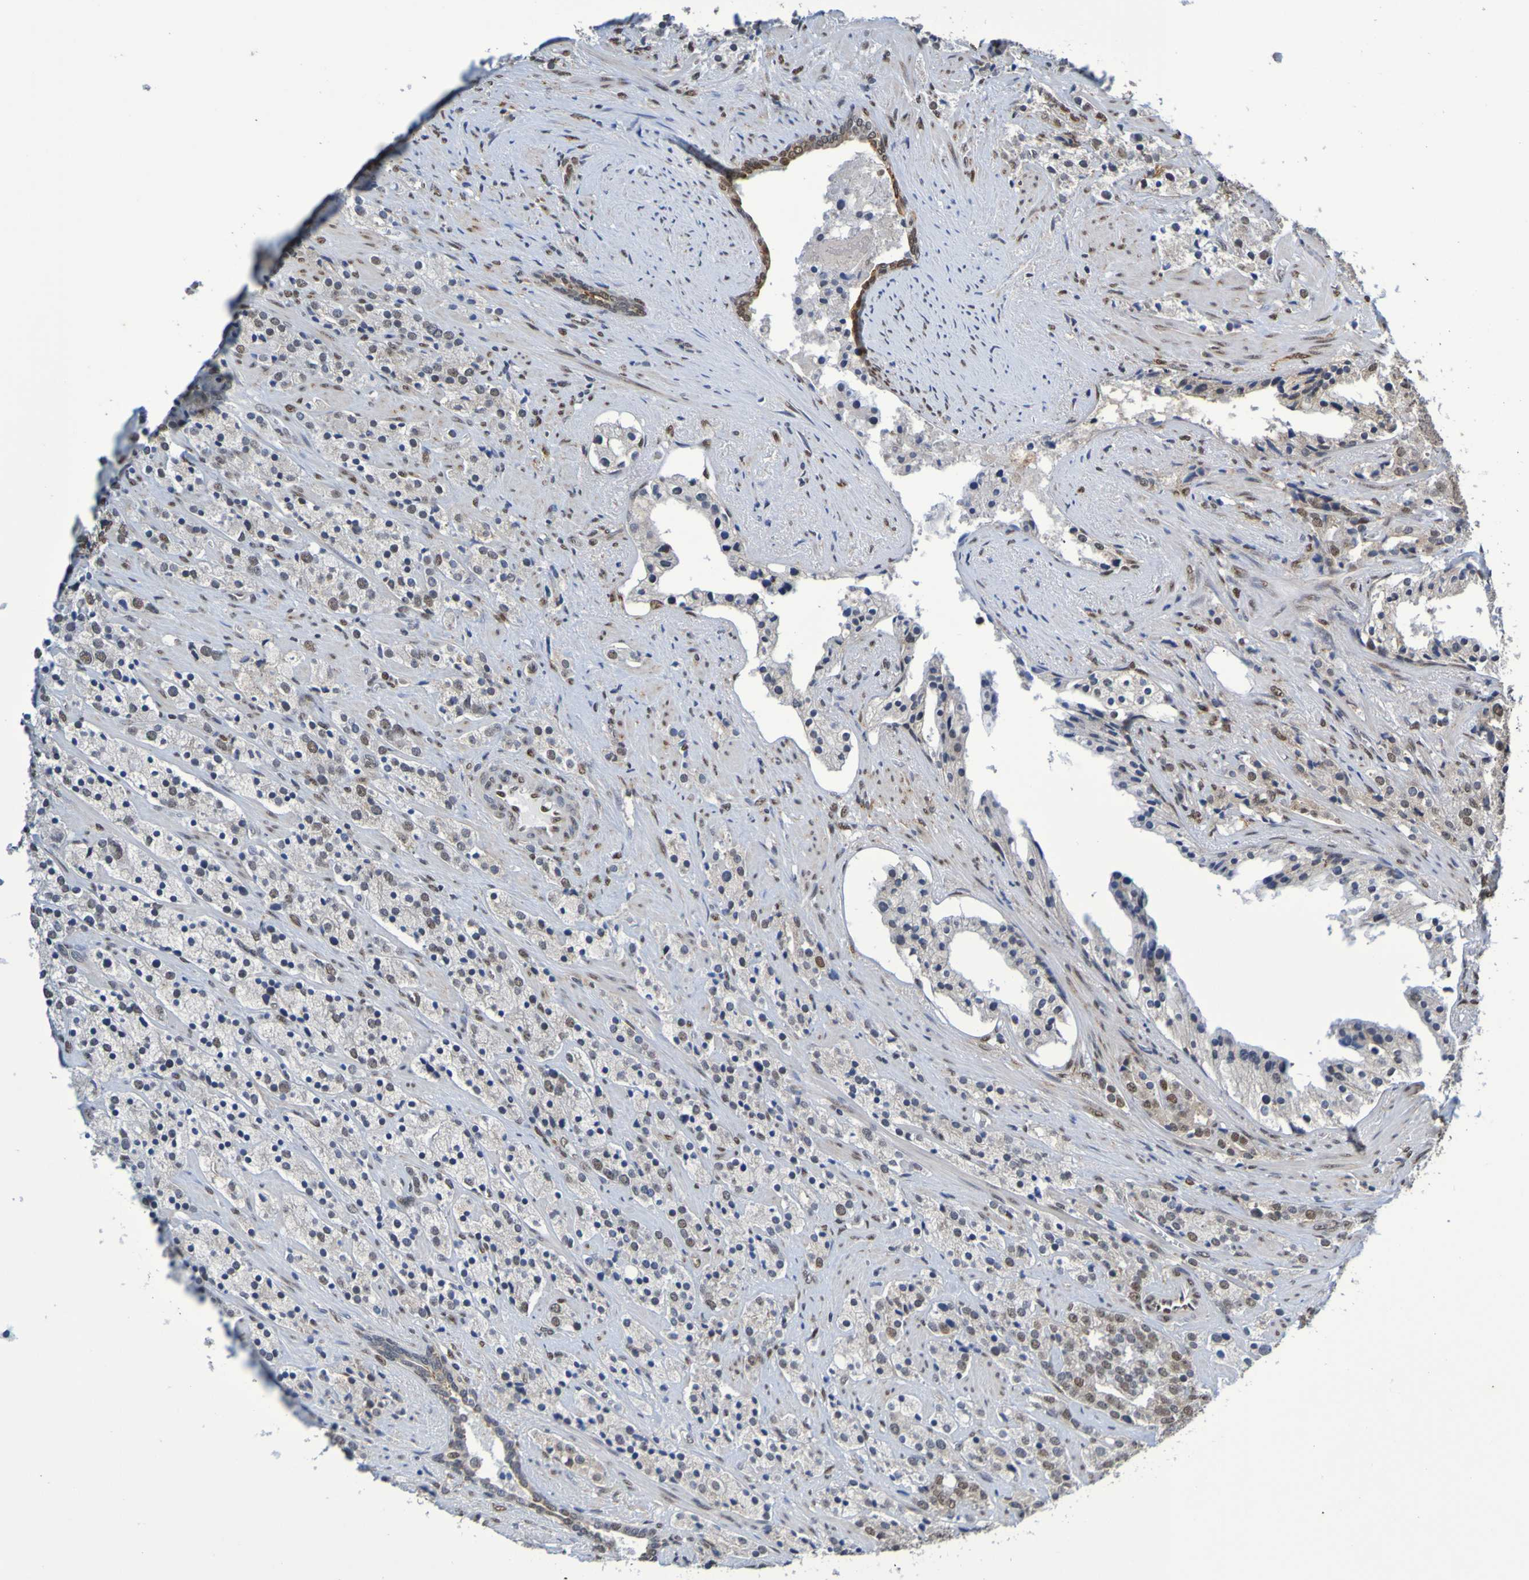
{"staining": {"intensity": "weak", "quantity": "25%-75%", "location": "nuclear"}, "tissue": "prostate cancer", "cell_type": "Tumor cells", "image_type": "cancer", "snomed": [{"axis": "morphology", "description": "Adenocarcinoma, High grade"}, {"axis": "topography", "description": "Prostate"}], "caption": "Prostate adenocarcinoma (high-grade) stained with a brown dye reveals weak nuclear positive staining in about 25%-75% of tumor cells.", "gene": "HDAC2", "patient": {"sex": "male", "age": 71}}